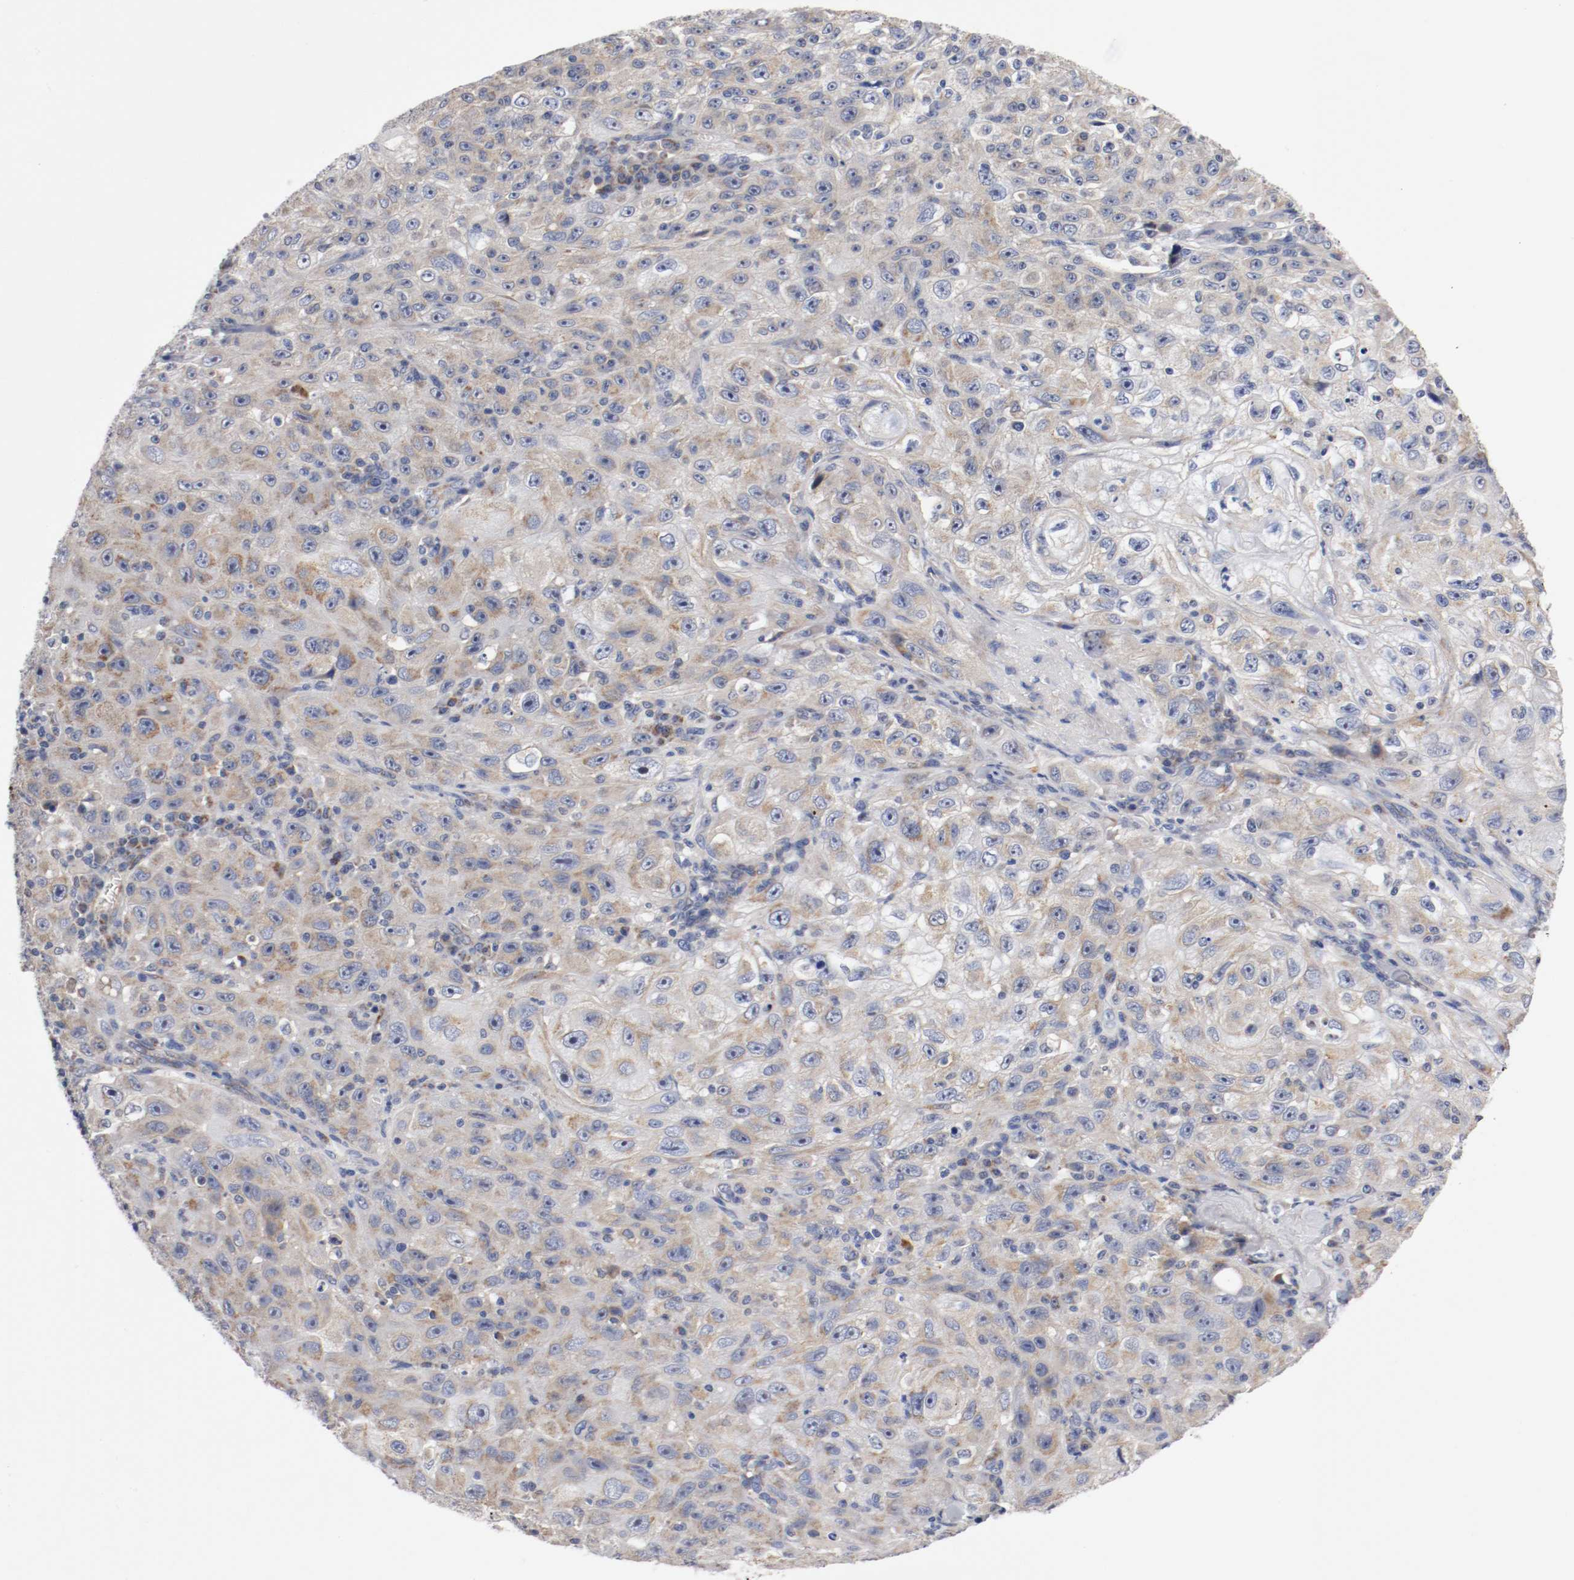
{"staining": {"intensity": "negative", "quantity": "none", "location": "none"}, "tissue": "skin cancer", "cell_type": "Tumor cells", "image_type": "cancer", "snomed": [{"axis": "morphology", "description": "Squamous cell carcinoma, NOS"}, {"axis": "topography", "description": "Skin"}], "caption": "An image of skin cancer (squamous cell carcinoma) stained for a protein displays no brown staining in tumor cells.", "gene": "PCSK6", "patient": {"sex": "male", "age": 75}}